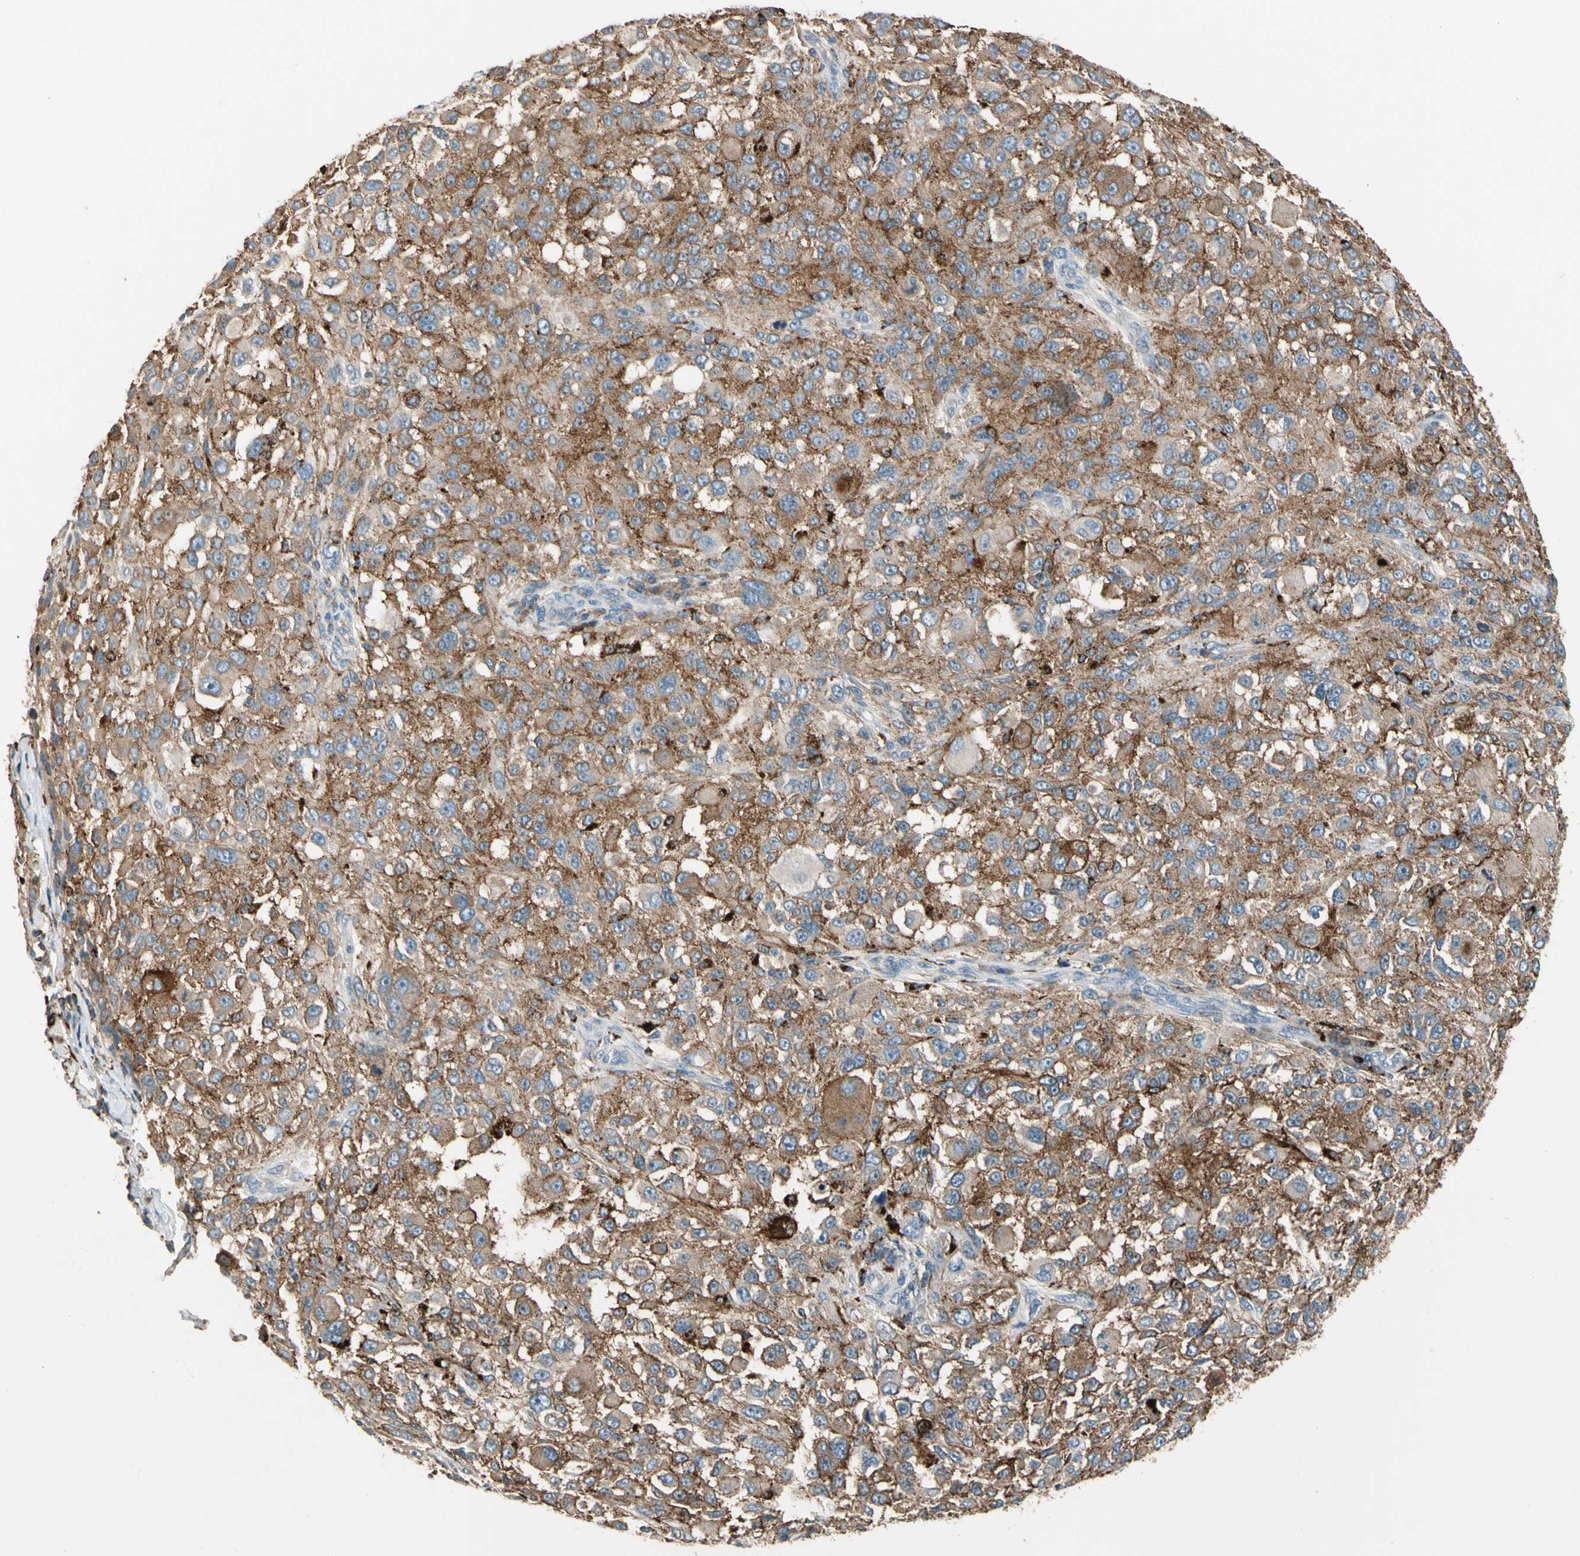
{"staining": {"intensity": "moderate", "quantity": ">75%", "location": "cytoplasmic/membranous"}, "tissue": "melanoma", "cell_type": "Tumor cells", "image_type": "cancer", "snomed": [{"axis": "morphology", "description": "Necrosis, NOS"}, {"axis": "morphology", "description": "Malignant melanoma, NOS"}, {"axis": "topography", "description": "Skin"}], "caption": "Malignant melanoma tissue shows moderate cytoplasmic/membranous expression in about >75% of tumor cells, visualized by immunohistochemistry. (Brightfield microscopy of DAB IHC at high magnification).", "gene": "GM2A", "patient": {"sex": "female", "age": 87}}